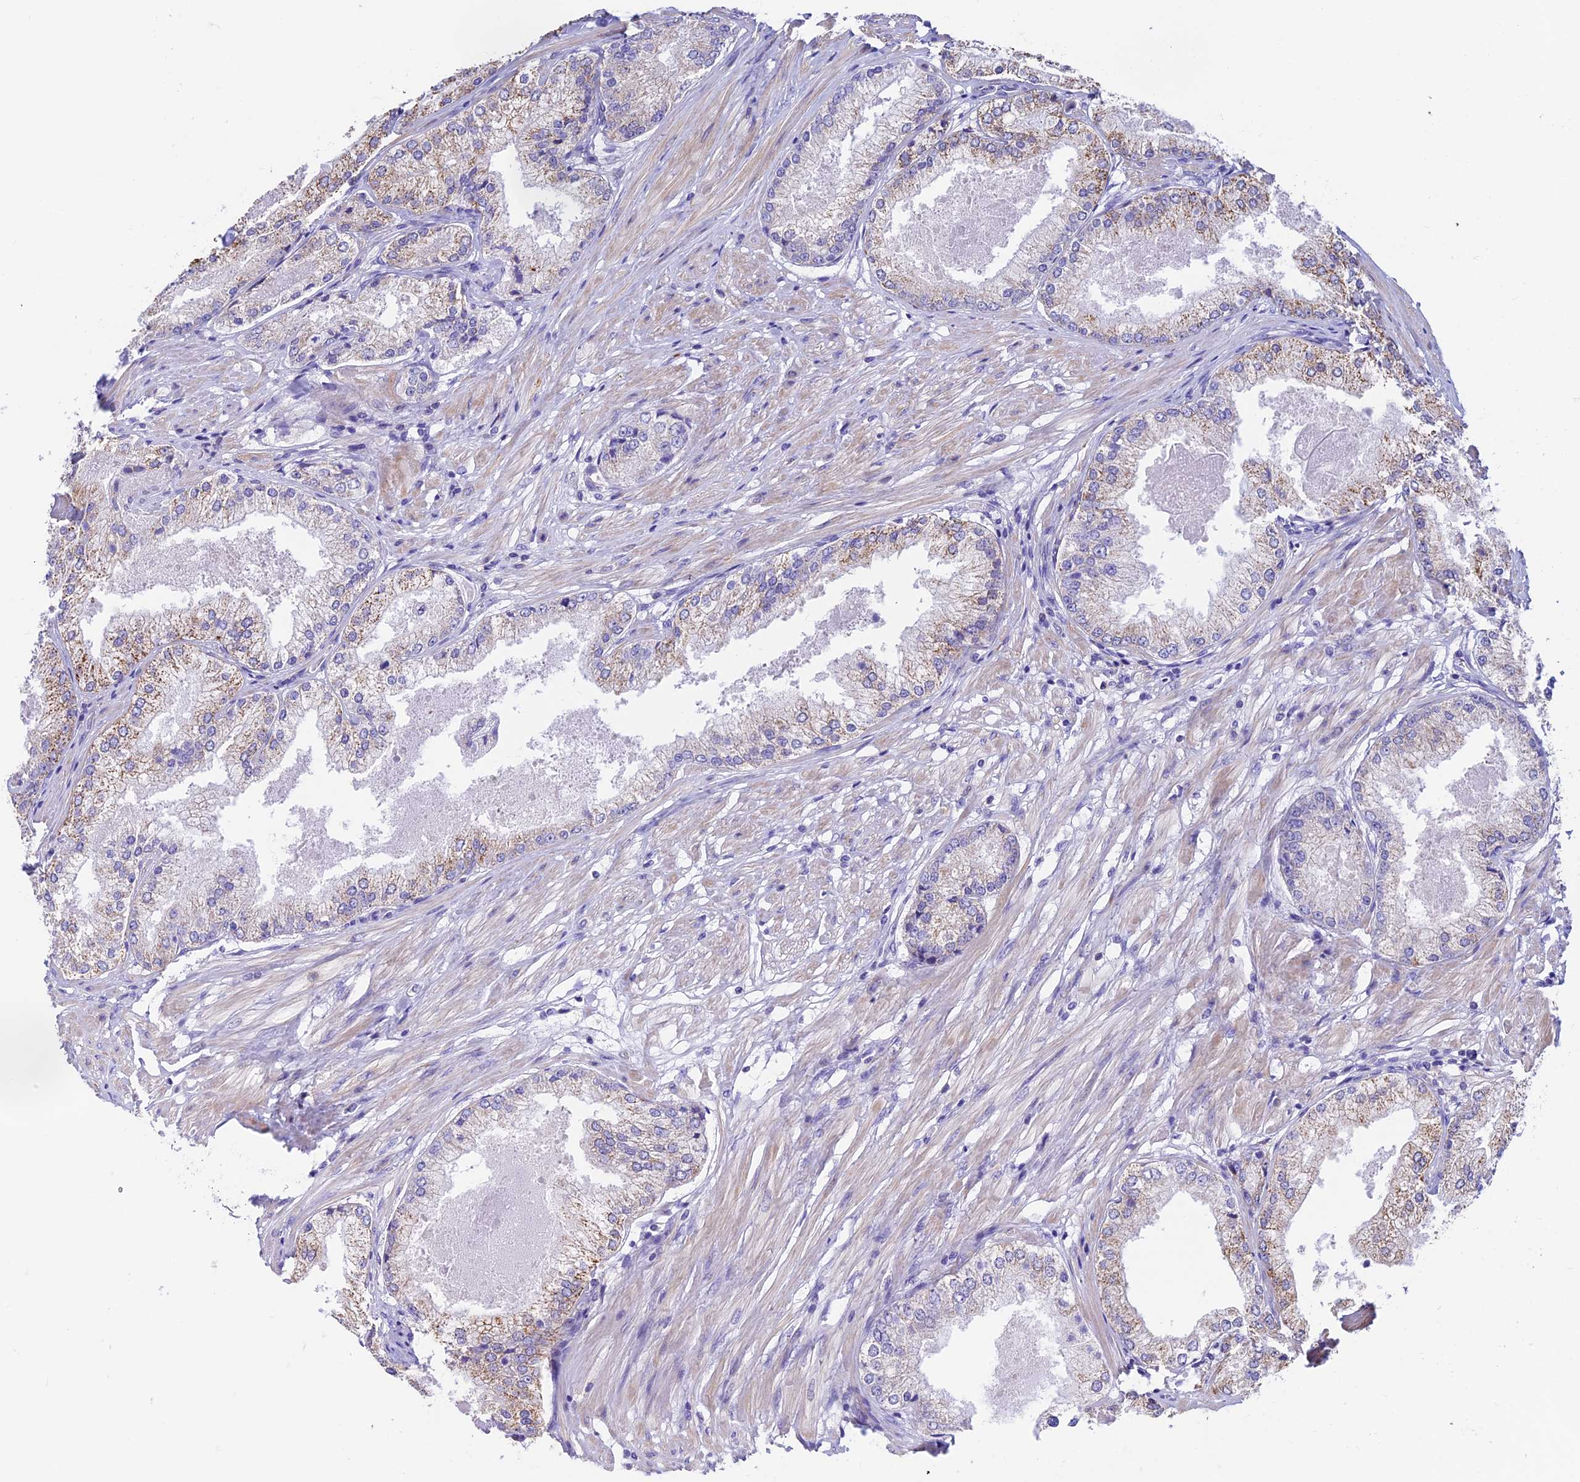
{"staining": {"intensity": "weak", "quantity": "25%-75%", "location": "cytoplasmic/membranous"}, "tissue": "prostate cancer", "cell_type": "Tumor cells", "image_type": "cancer", "snomed": [{"axis": "morphology", "description": "Adenocarcinoma, Low grade"}, {"axis": "topography", "description": "Prostate"}], "caption": "Prostate cancer (low-grade adenocarcinoma) tissue displays weak cytoplasmic/membranous staining in approximately 25%-75% of tumor cells, visualized by immunohistochemistry.", "gene": "PRIM1", "patient": {"sex": "male", "age": 68}}